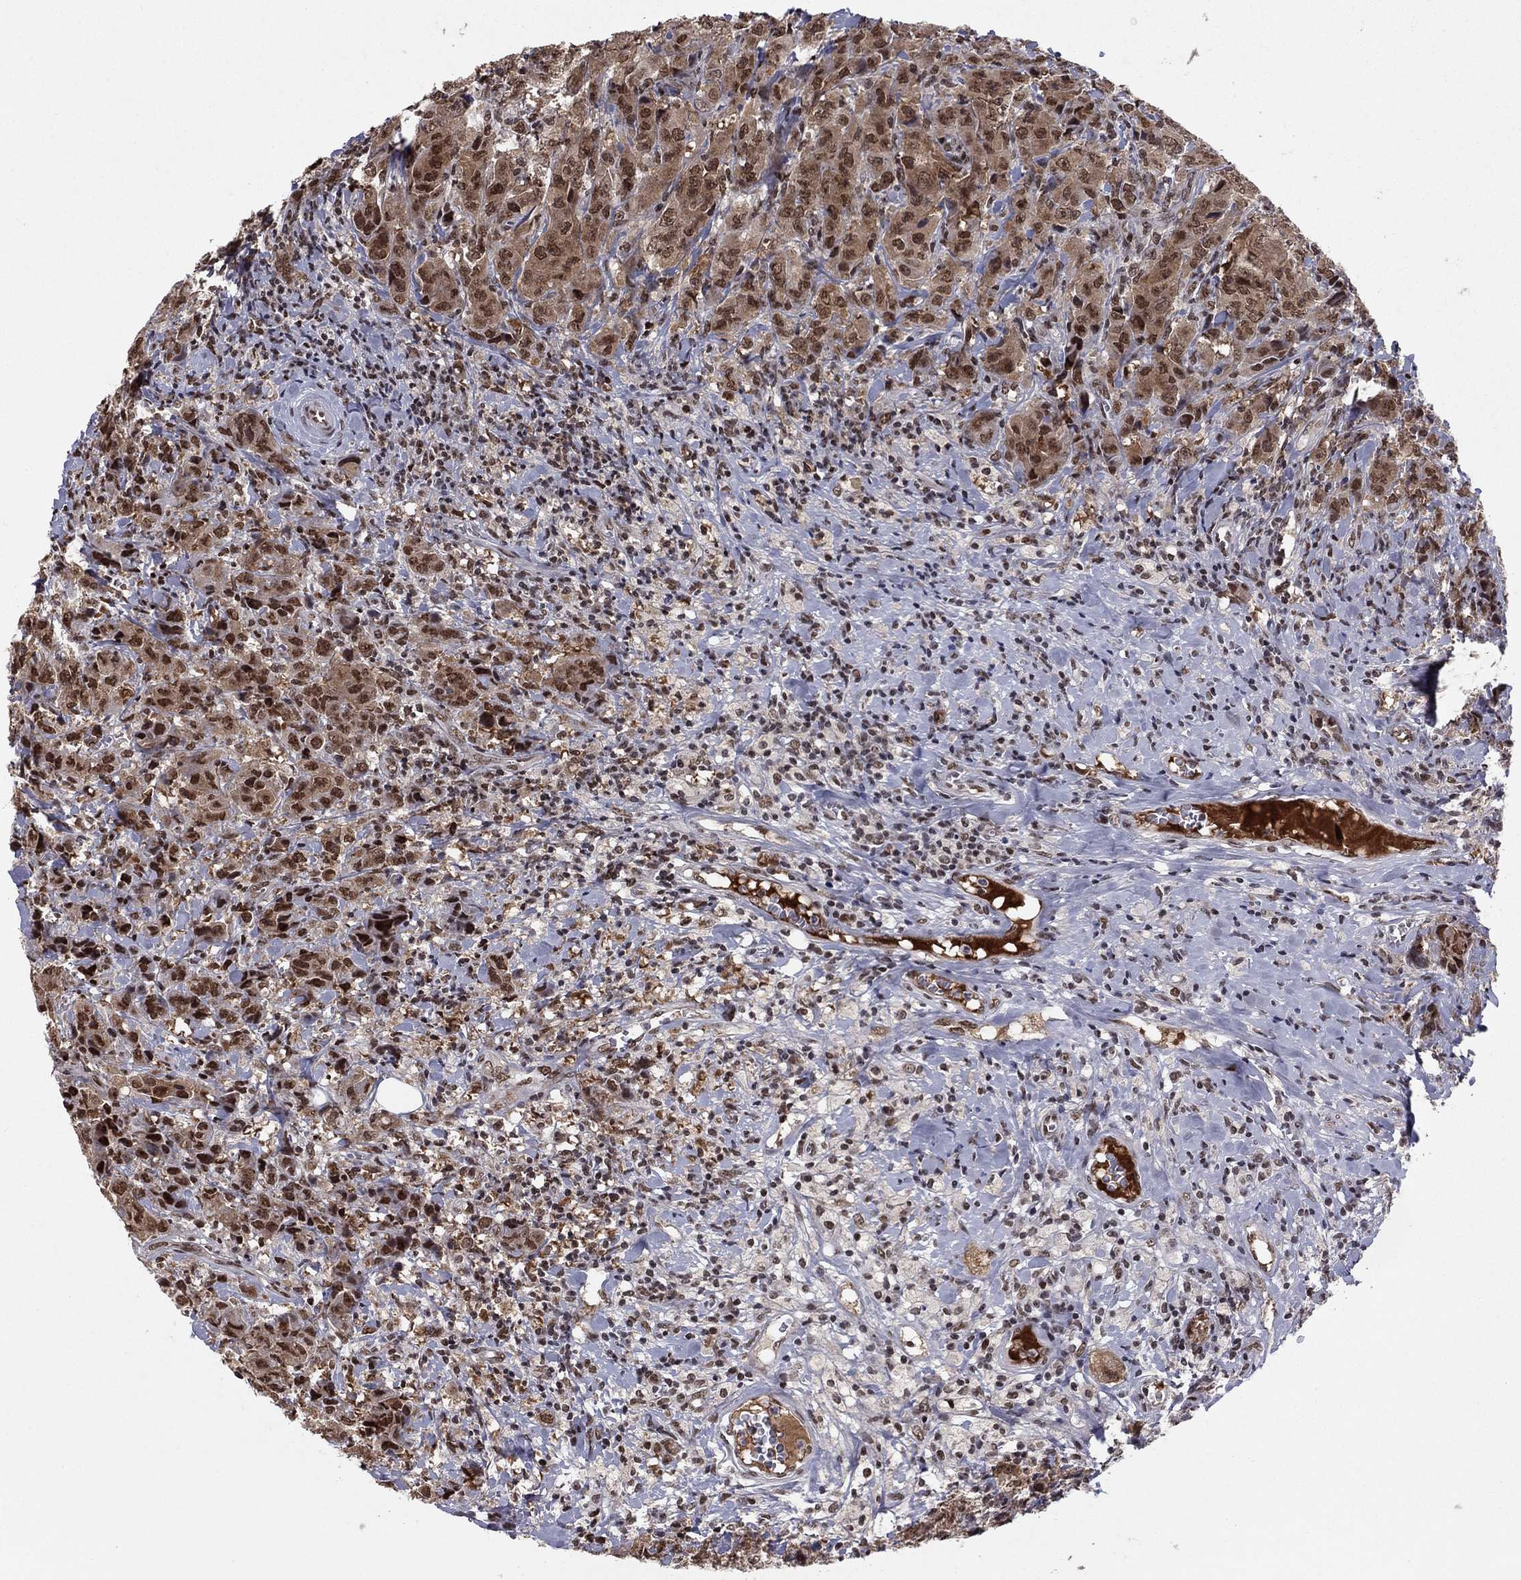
{"staining": {"intensity": "strong", "quantity": "25%-75%", "location": "nuclear"}, "tissue": "breast cancer", "cell_type": "Tumor cells", "image_type": "cancer", "snomed": [{"axis": "morphology", "description": "Duct carcinoma"}, {"axis": "topography", "description": "Breast"}], "caption": "Breast invasive ductal carcinoma stained for a protein demonstrates strong nuclear positivity in tumor cells.", "gene": "USP54", "patient": {"sex": "female", "age": 43}}